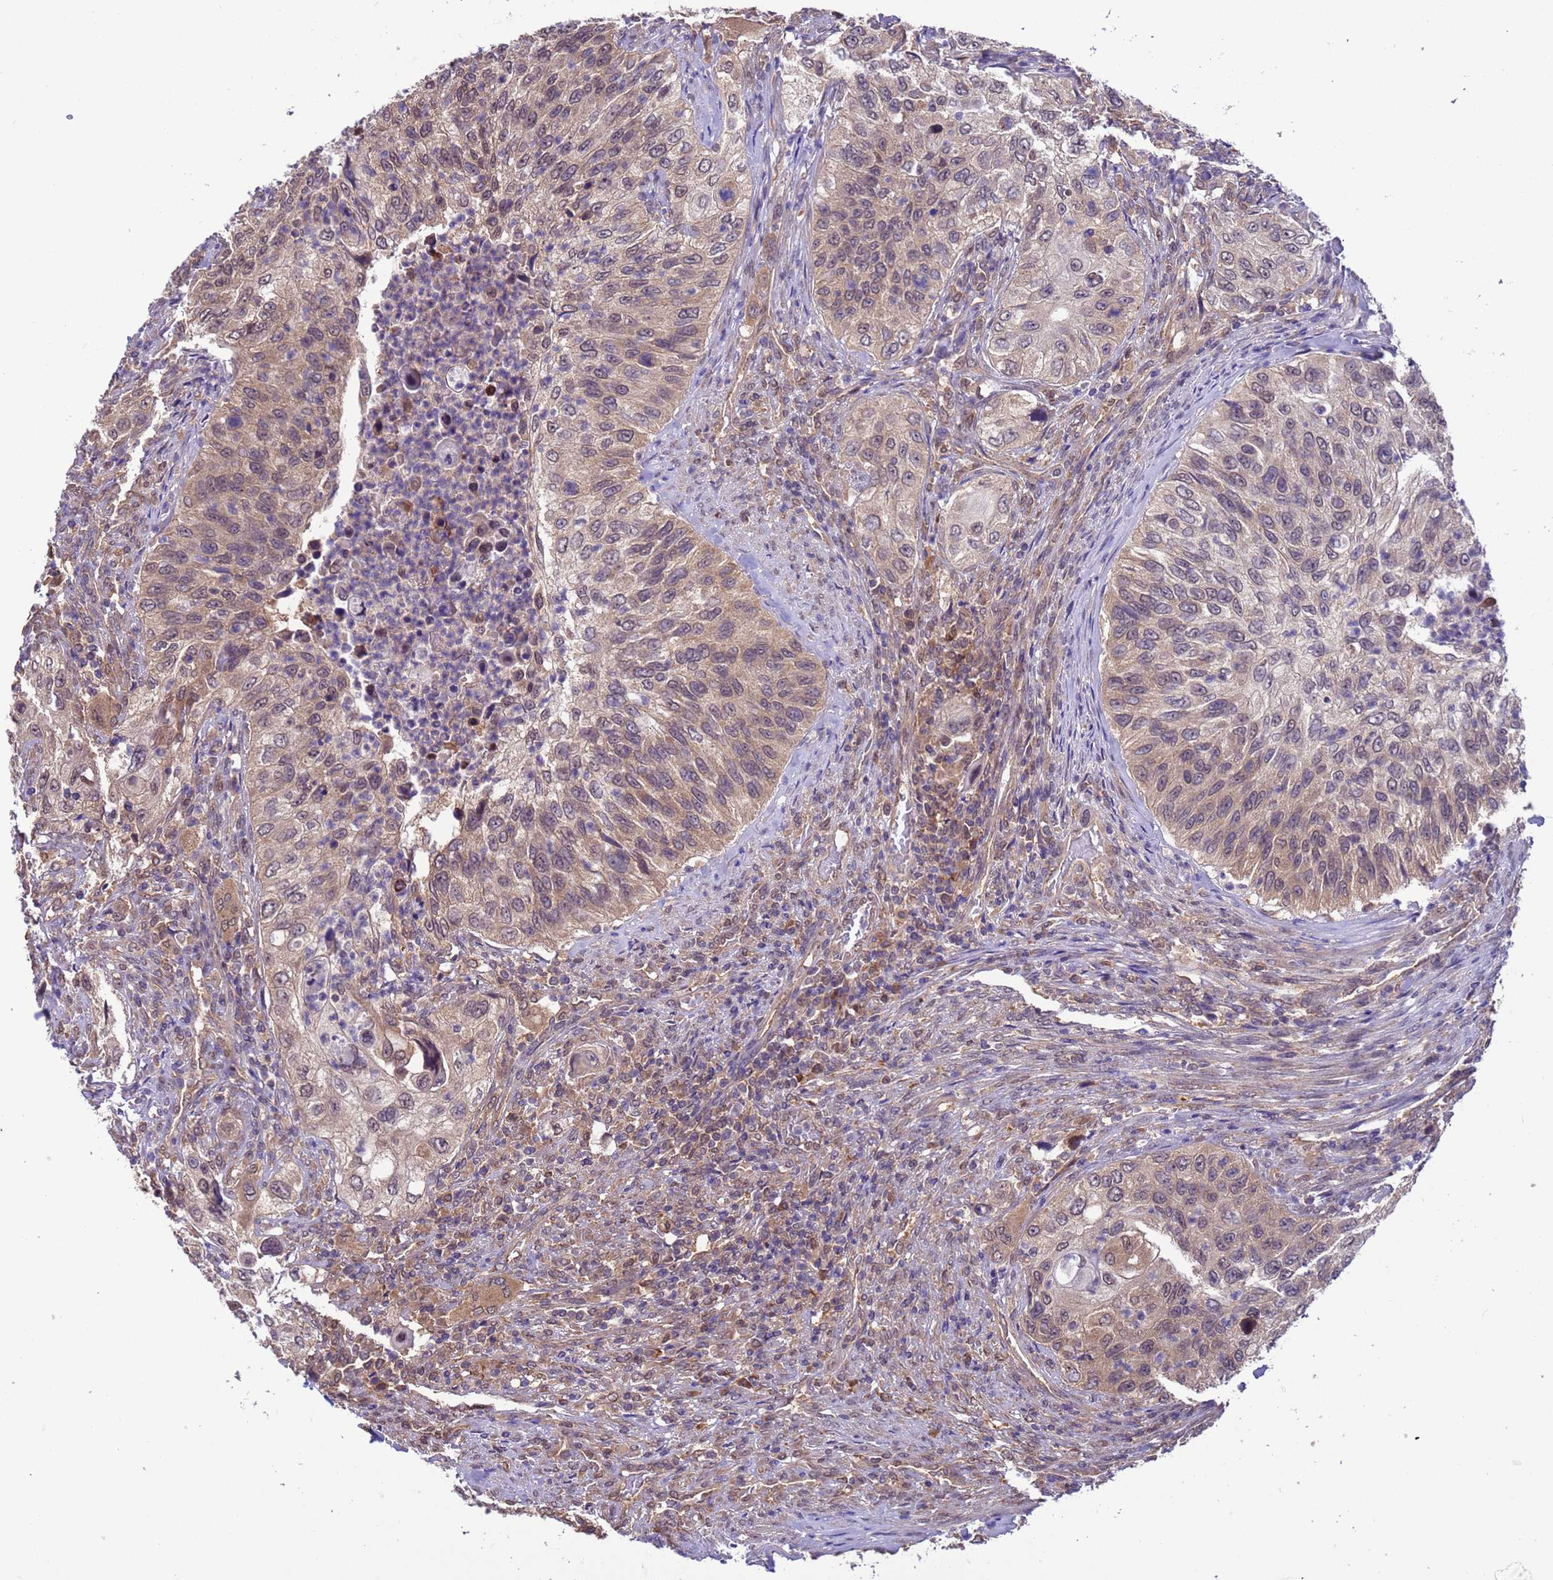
{"staining": {"intensity": "weak", "quantity": "25%-75%", "location": "cytoplasmic/membranous"}, "tissue": "urothelial cancer", "cell_type": "Tumor cells", "image_type": "cancer", "snomed": [{"axis": "morphology", "description": "Urothelial carcinoma, High grade"}, {"axis": "topography", "description": "Urinary bladder"}], "caption": "An image of urothelial carcinoma (high-grade) stained for a protein demonstrates weak cytoplasmic/membranous brown staining in tumor cells.", "gene": "ZFP69B", "patient": {"sex": "female", "age": 60}}